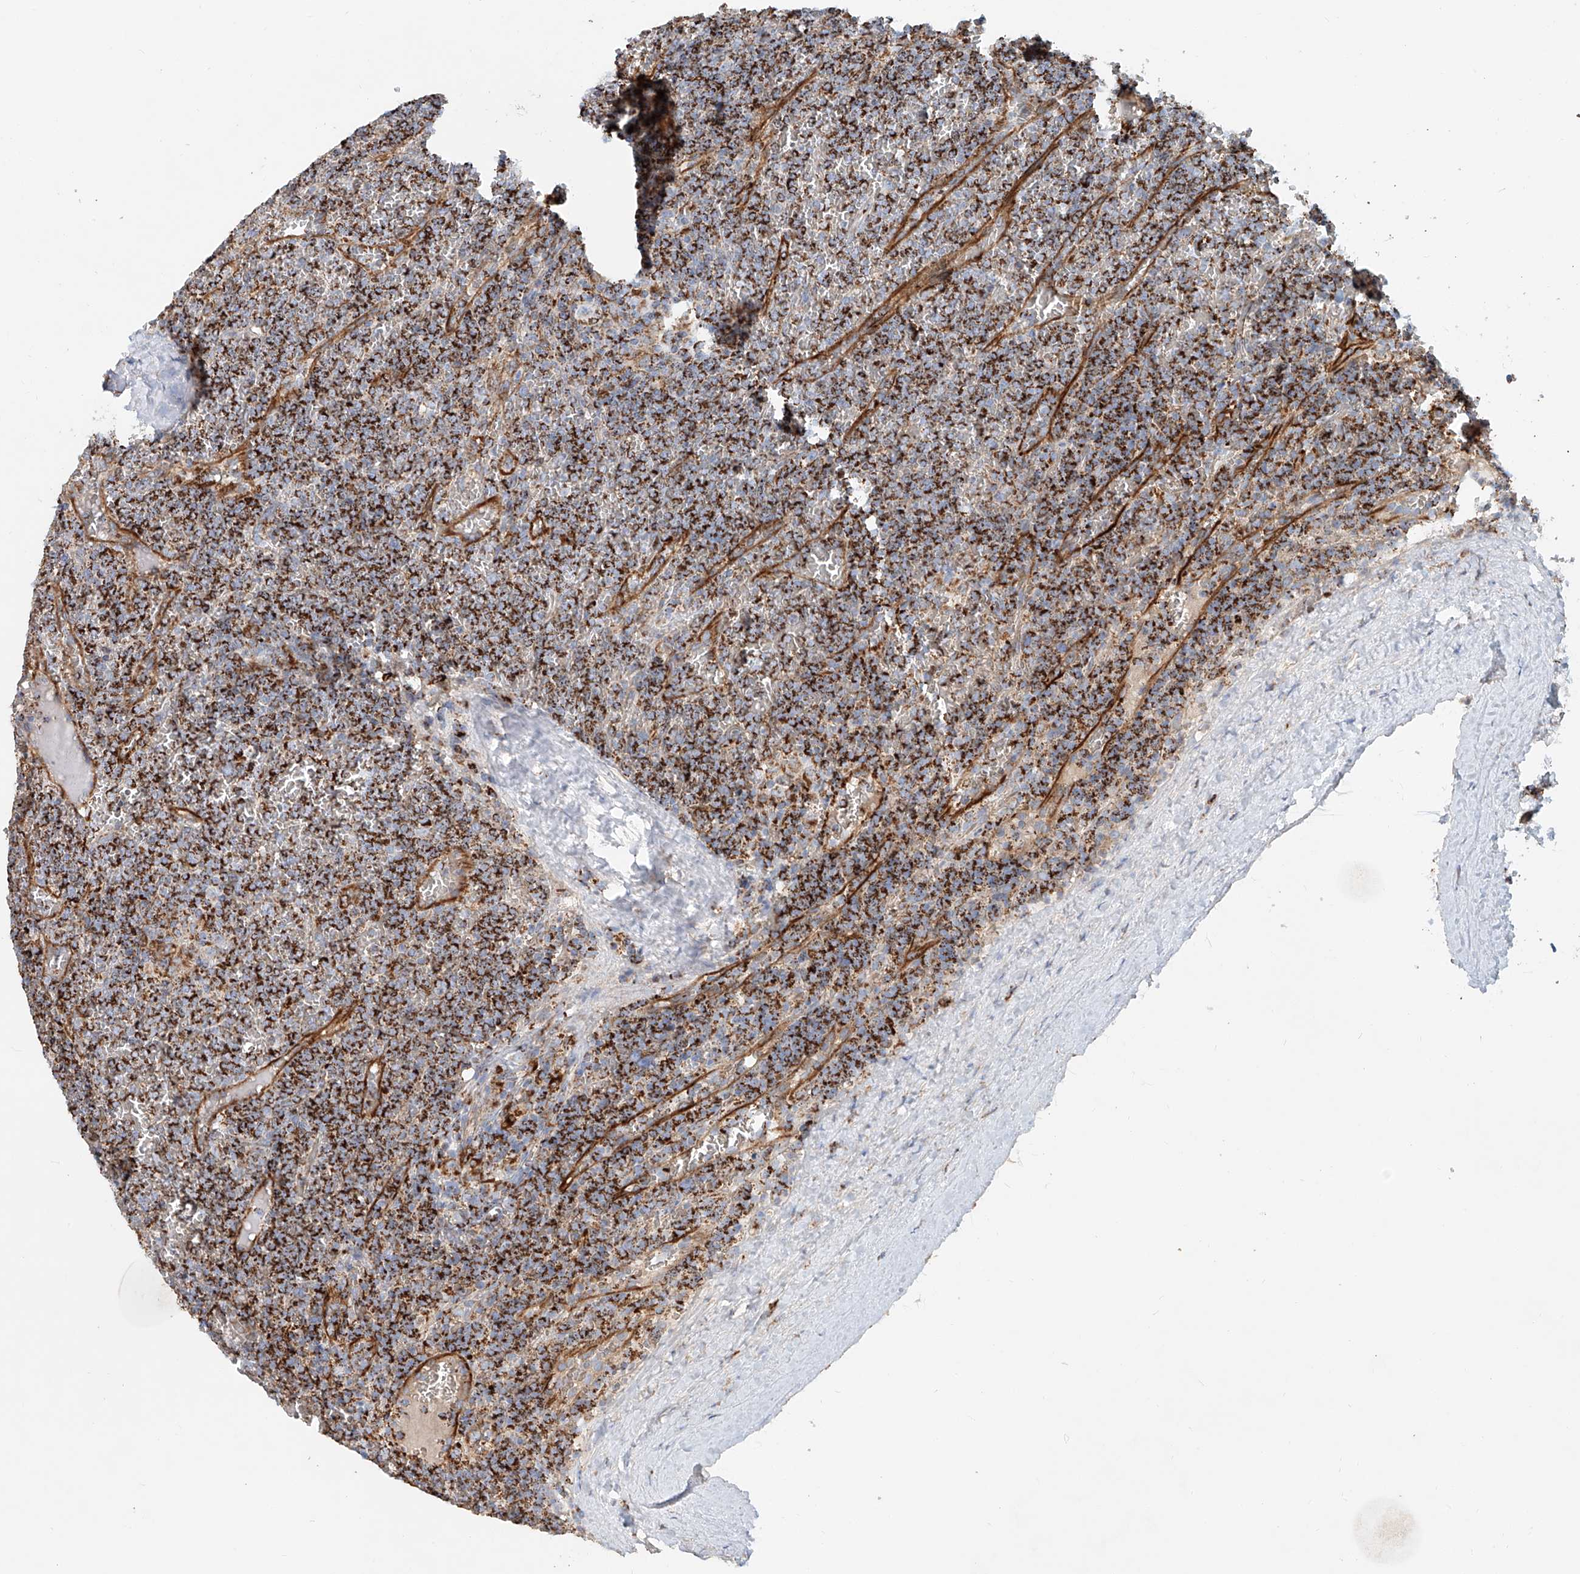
{"staining": {"intensity": "strong", "quantity": ">75%", "location": "cytoplasmic/membranous"}, "tissue": "lymphoma", "cell_type": "Tumor cells", "image_type": "cancer", "snomed": [{"axis": "morphology", "description": "Malignant lymphoma, non-Hodgkin's type, Low grade"}, {"axis": "topography", "description": "Spleen"}], "caption": "Brown immunohistochemical staining in lymphoma reveals strong cytoplasmic/membranous positivity in approximately >75% of tumor cells.", "gene": "CARD10", "patient": {"sex": "female", "age": 19}}